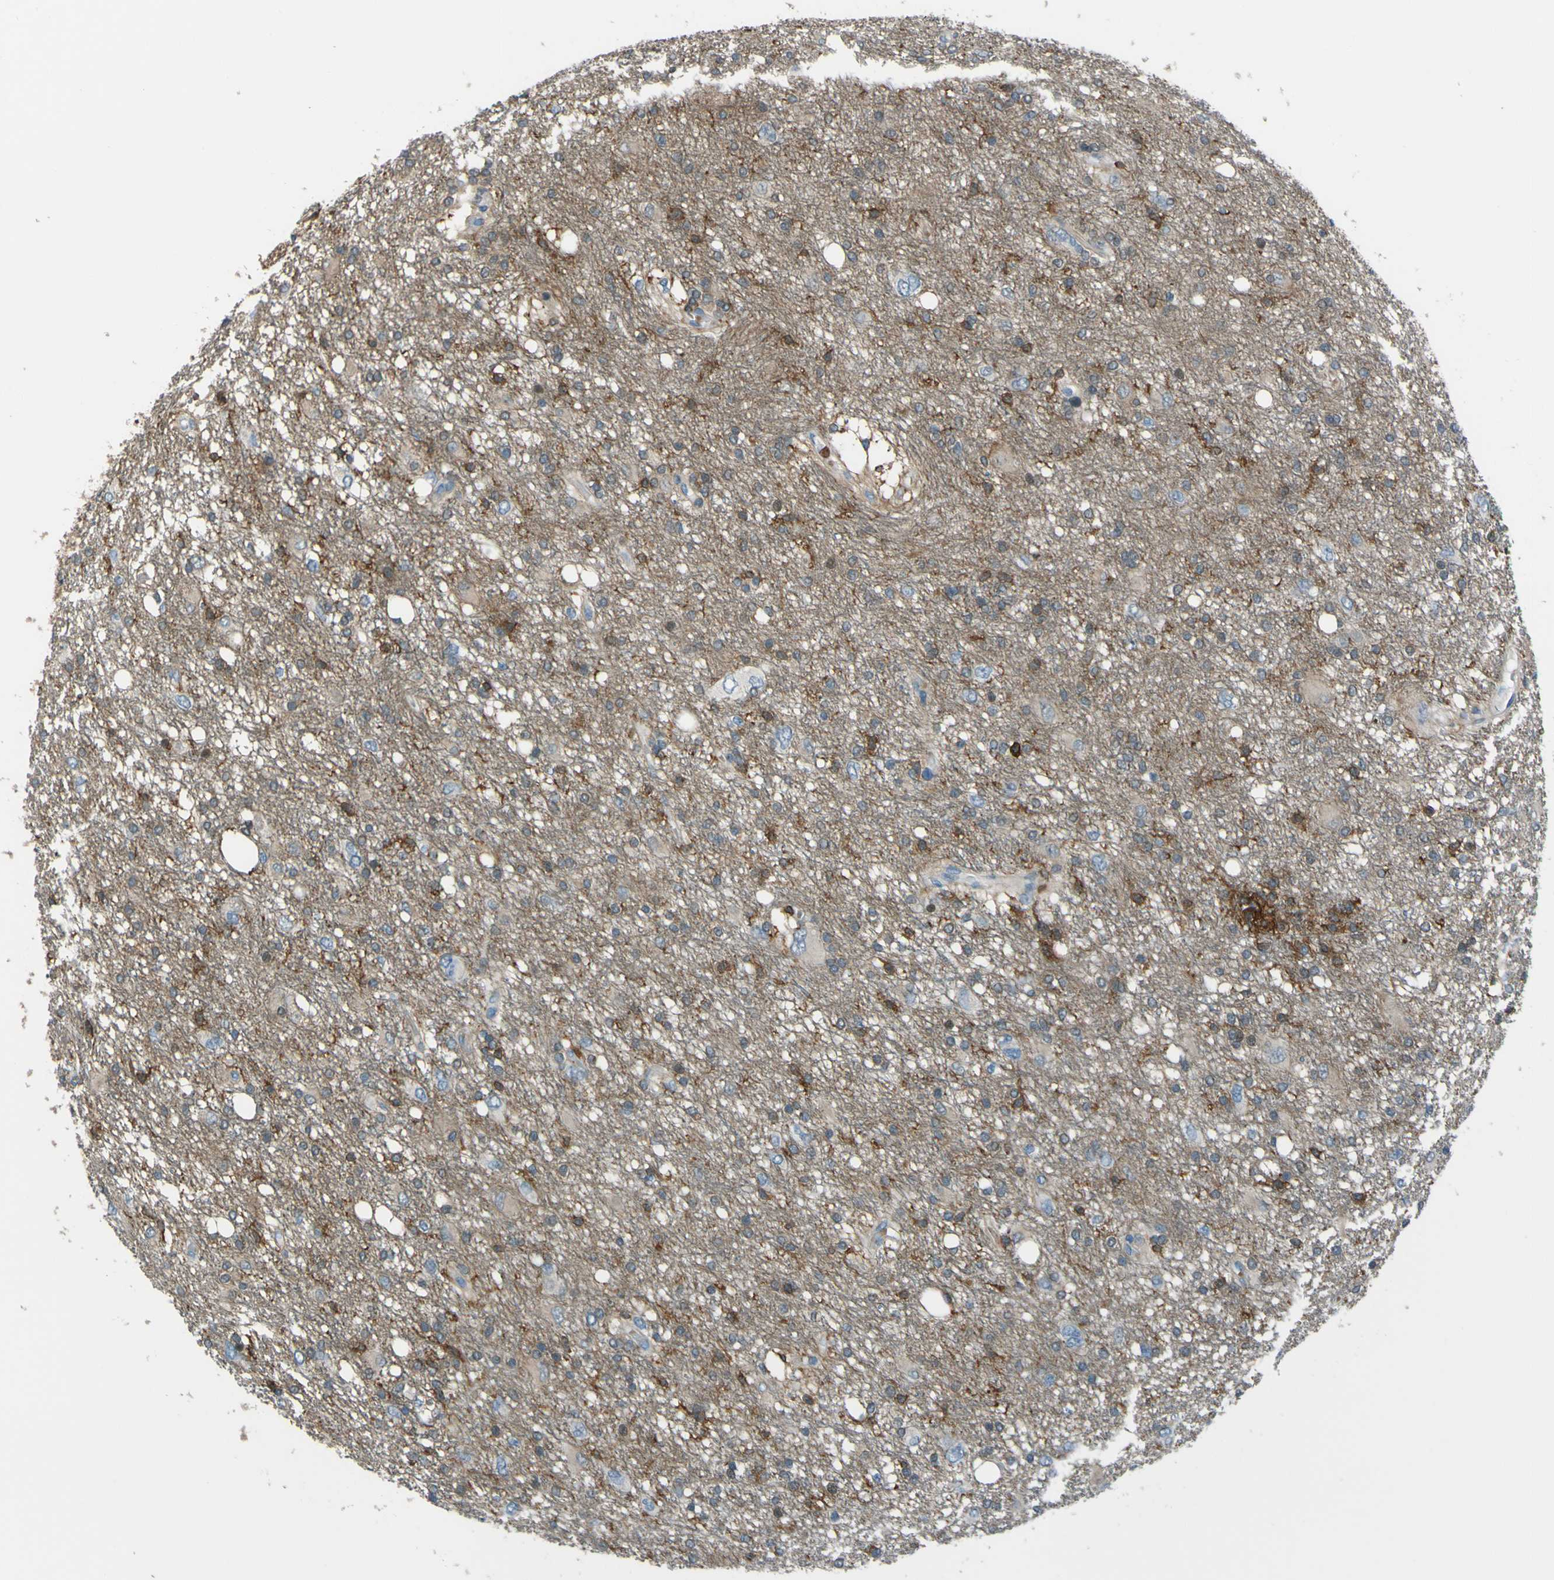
{"staining": {"intensity": "moderate", "quantity": "<25%", "location": "cytoplasmic/membranous"}, "tissue": "glioma", "cell_type": "Tumor cells", "image_type": "cancer", "snomed": [{"axis": "morphology", "description": "Glioma, malignant, High grade"}, {"axis": "topography", "description": "Brain"}], "caption": "High-power microscopy captured an IHC image of malignant glioma (high-grade), revealing moderate cytoplasmic/membranous positivity in about <25% of tumor cells.", "gene": "PCDHB5", "patient": {"sex": "female", "age": 59}}